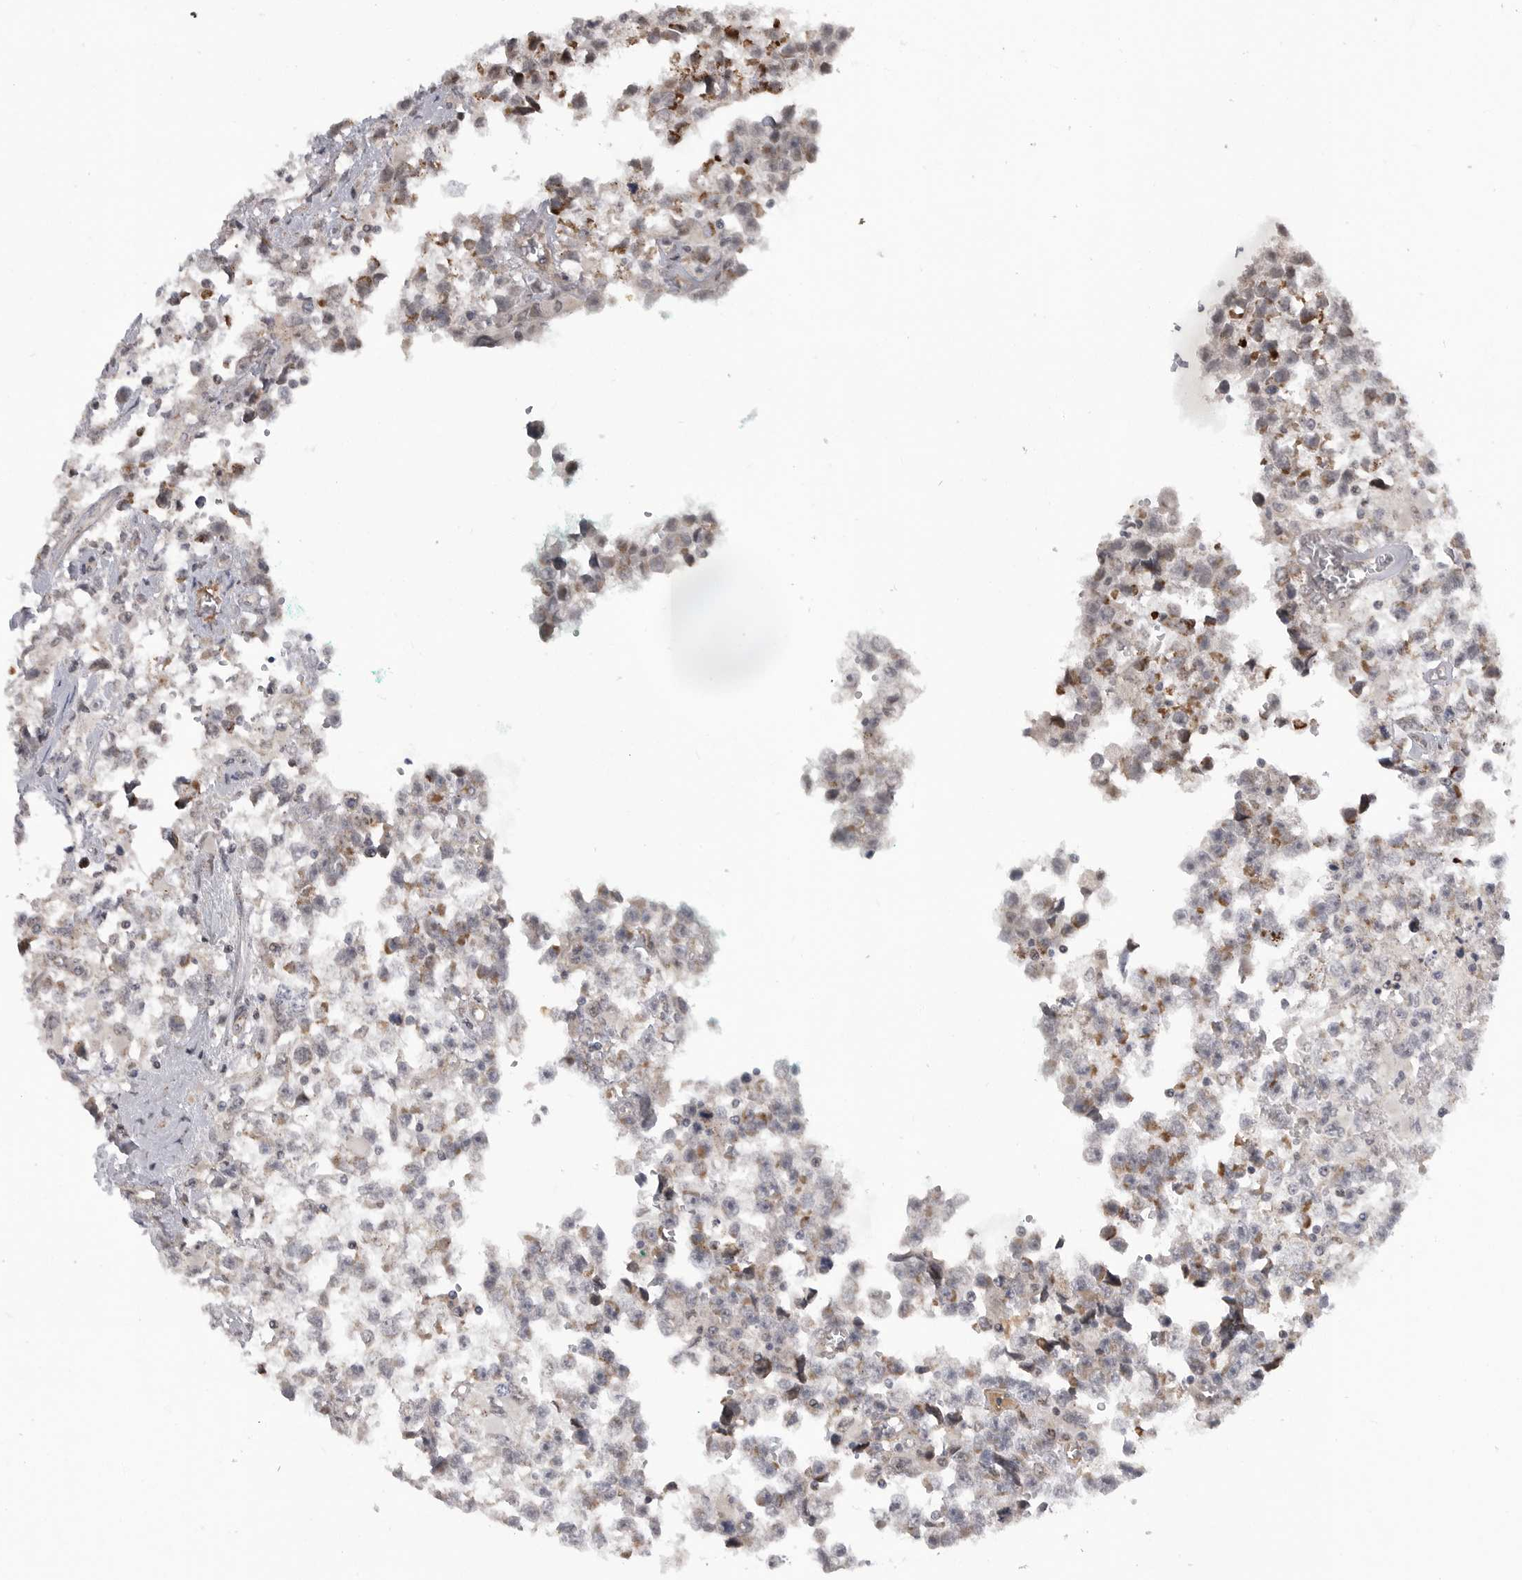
{"staining": {"intensity": "weak", "quantity": "25%-75%", "location": "cytoplasmic/membranous"}, "tissue": "testis cancer", "cell_type": "Tumor cells", "image_type": "cancer", "snomed": [{"axis": "morphology", "description": "Seminoma, NOS"}, {"axis": "morphology", "description": "Carcinoma, Embryonal, NOS"}, {"axis": "topography", "description": "Testis"}], "caption": "A low amount of weak cytoplasmic/membranous staining is present in about 25%-75% of tumor cells in embryonal carcinoma (testis) tissue.", "gene": "TMPRSS11F", "patient": {"sex": "male", "age": 51}}